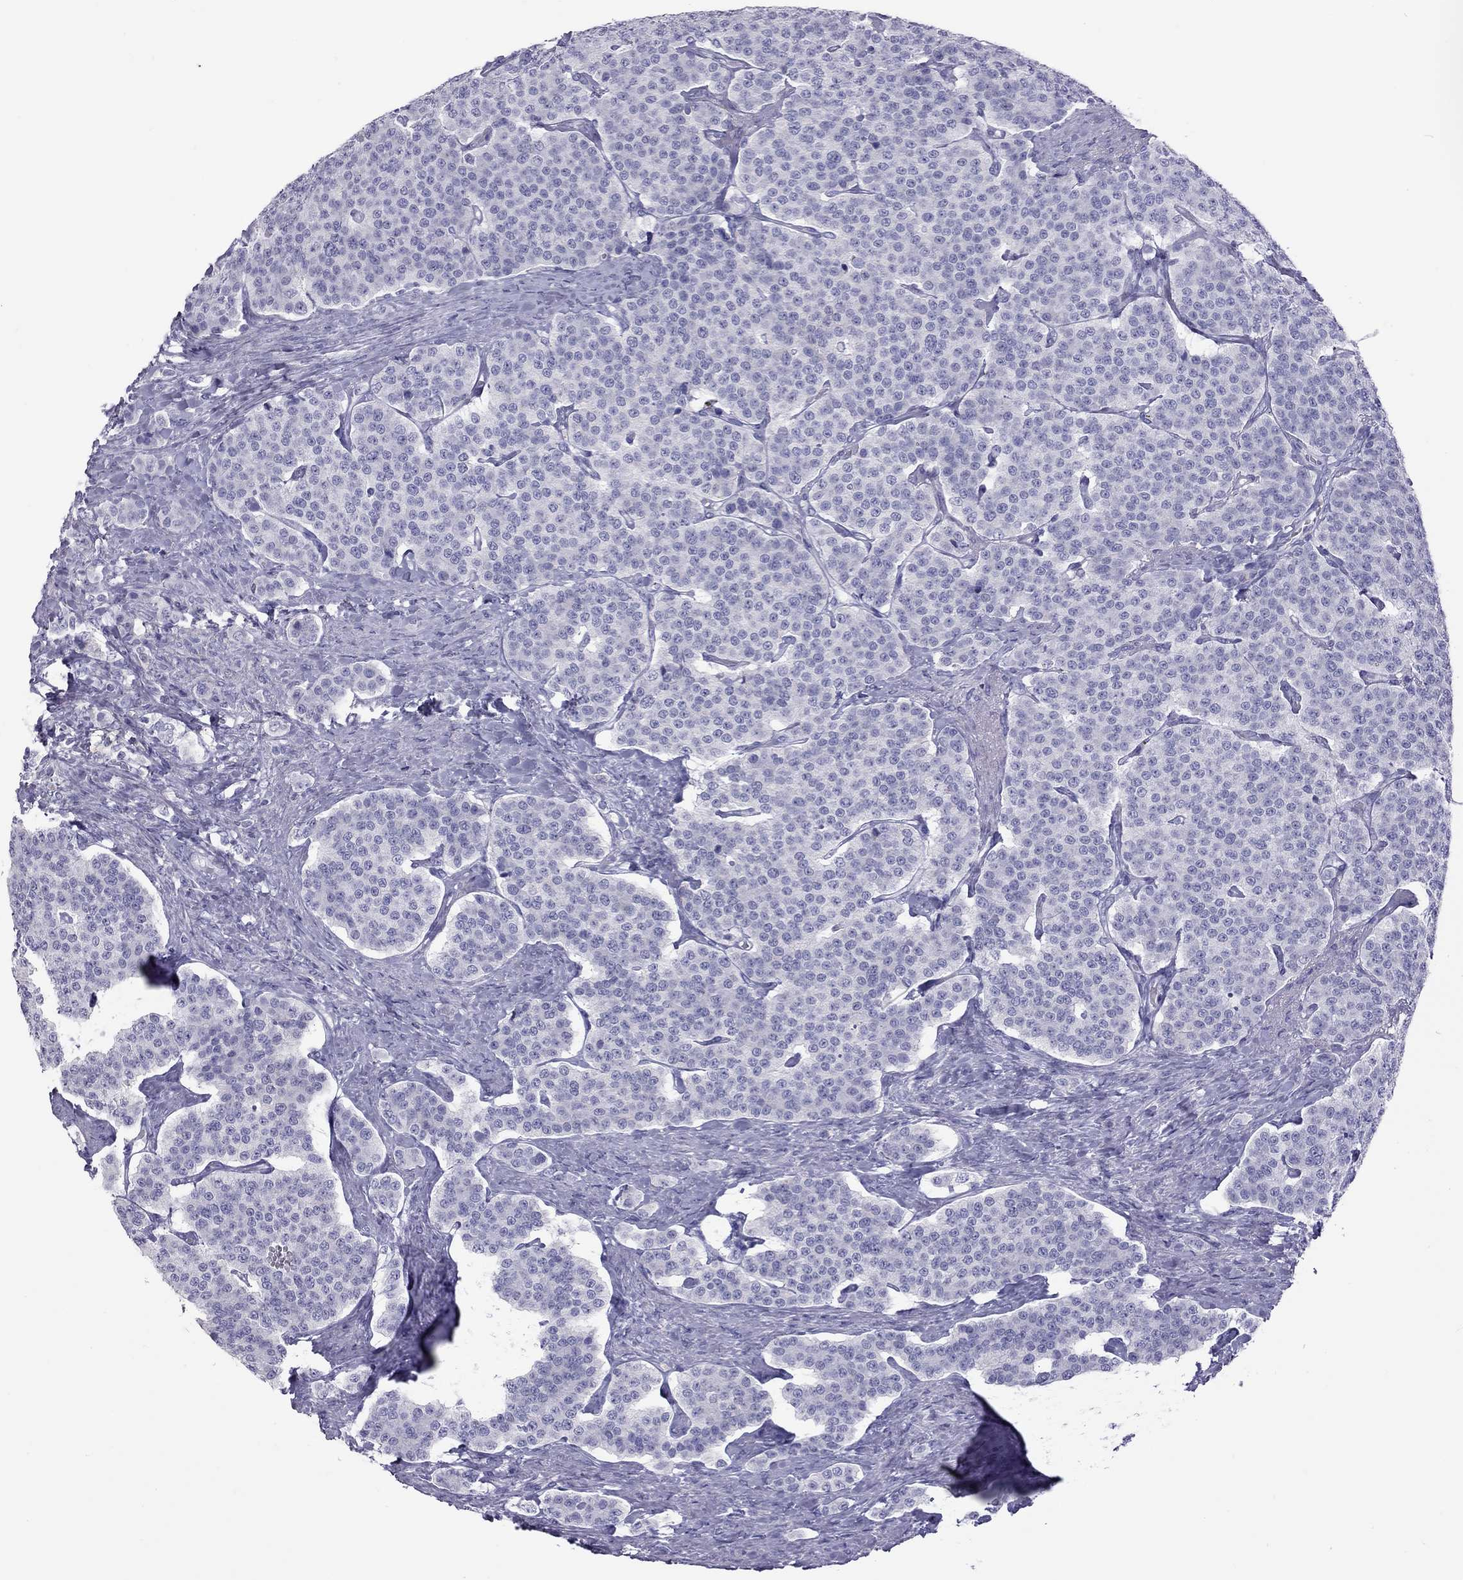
{"staining": {"intensity": "negative", "quantity": "none", "location": "none"}, "tissue": "carcinoid", "cell_type": "Tumor cells", "image_type": "cancer", "snomed": [{"axis": "morphology", "description": "Carcinoid, malignant, NOS"}, {"axis": "topography", "description": "Small intestine"}], "caption": "An image of human carcinoid is negative for staining in tumor cells.", "gene": "STAG3", "patient": {"sex": "female", "age": 58}}